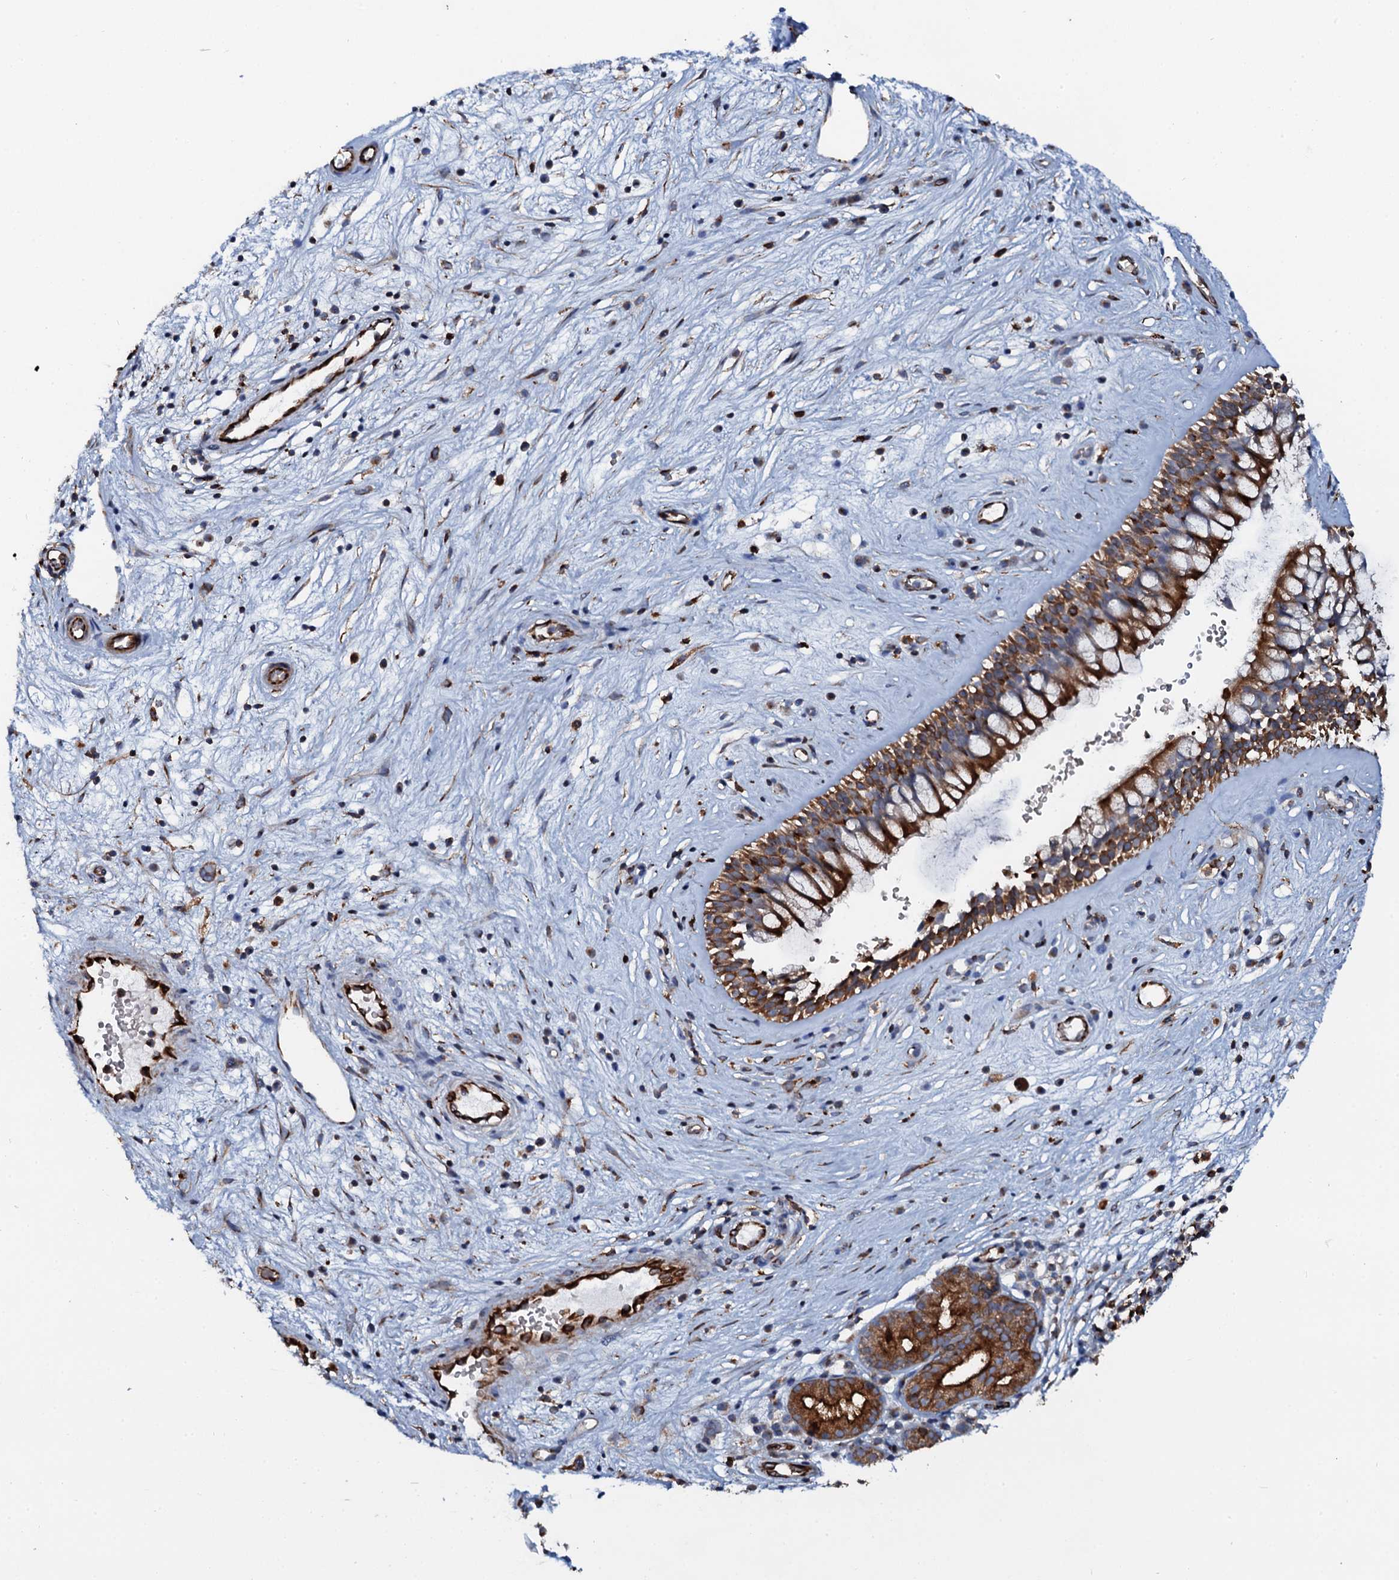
{"staining": {"intensity": "strong", "quantity": ">75%", "location": "cytoplasmic/membranous"}, "tissue": "nasopharynx", "cell_type": "Respiratory epithelial cells", "image_type": "normal", "snomed": [{"axis": "morphology", "description": "Normal tissue, NOS"}, {"axis": "topography", "description": "Nasopharynx"}], "caption": "The histopathology image displays immunohistochemical staining of benign nasopharynx. There is strong cytoplasmic/membranous expression is identified in about >75% of respiratory epithelial cells. (brown staining indicates protein expression, while blue staining denotes nuclei).", "gene": "VAMP8", "patient": {"sex": "male", "age": 32}}